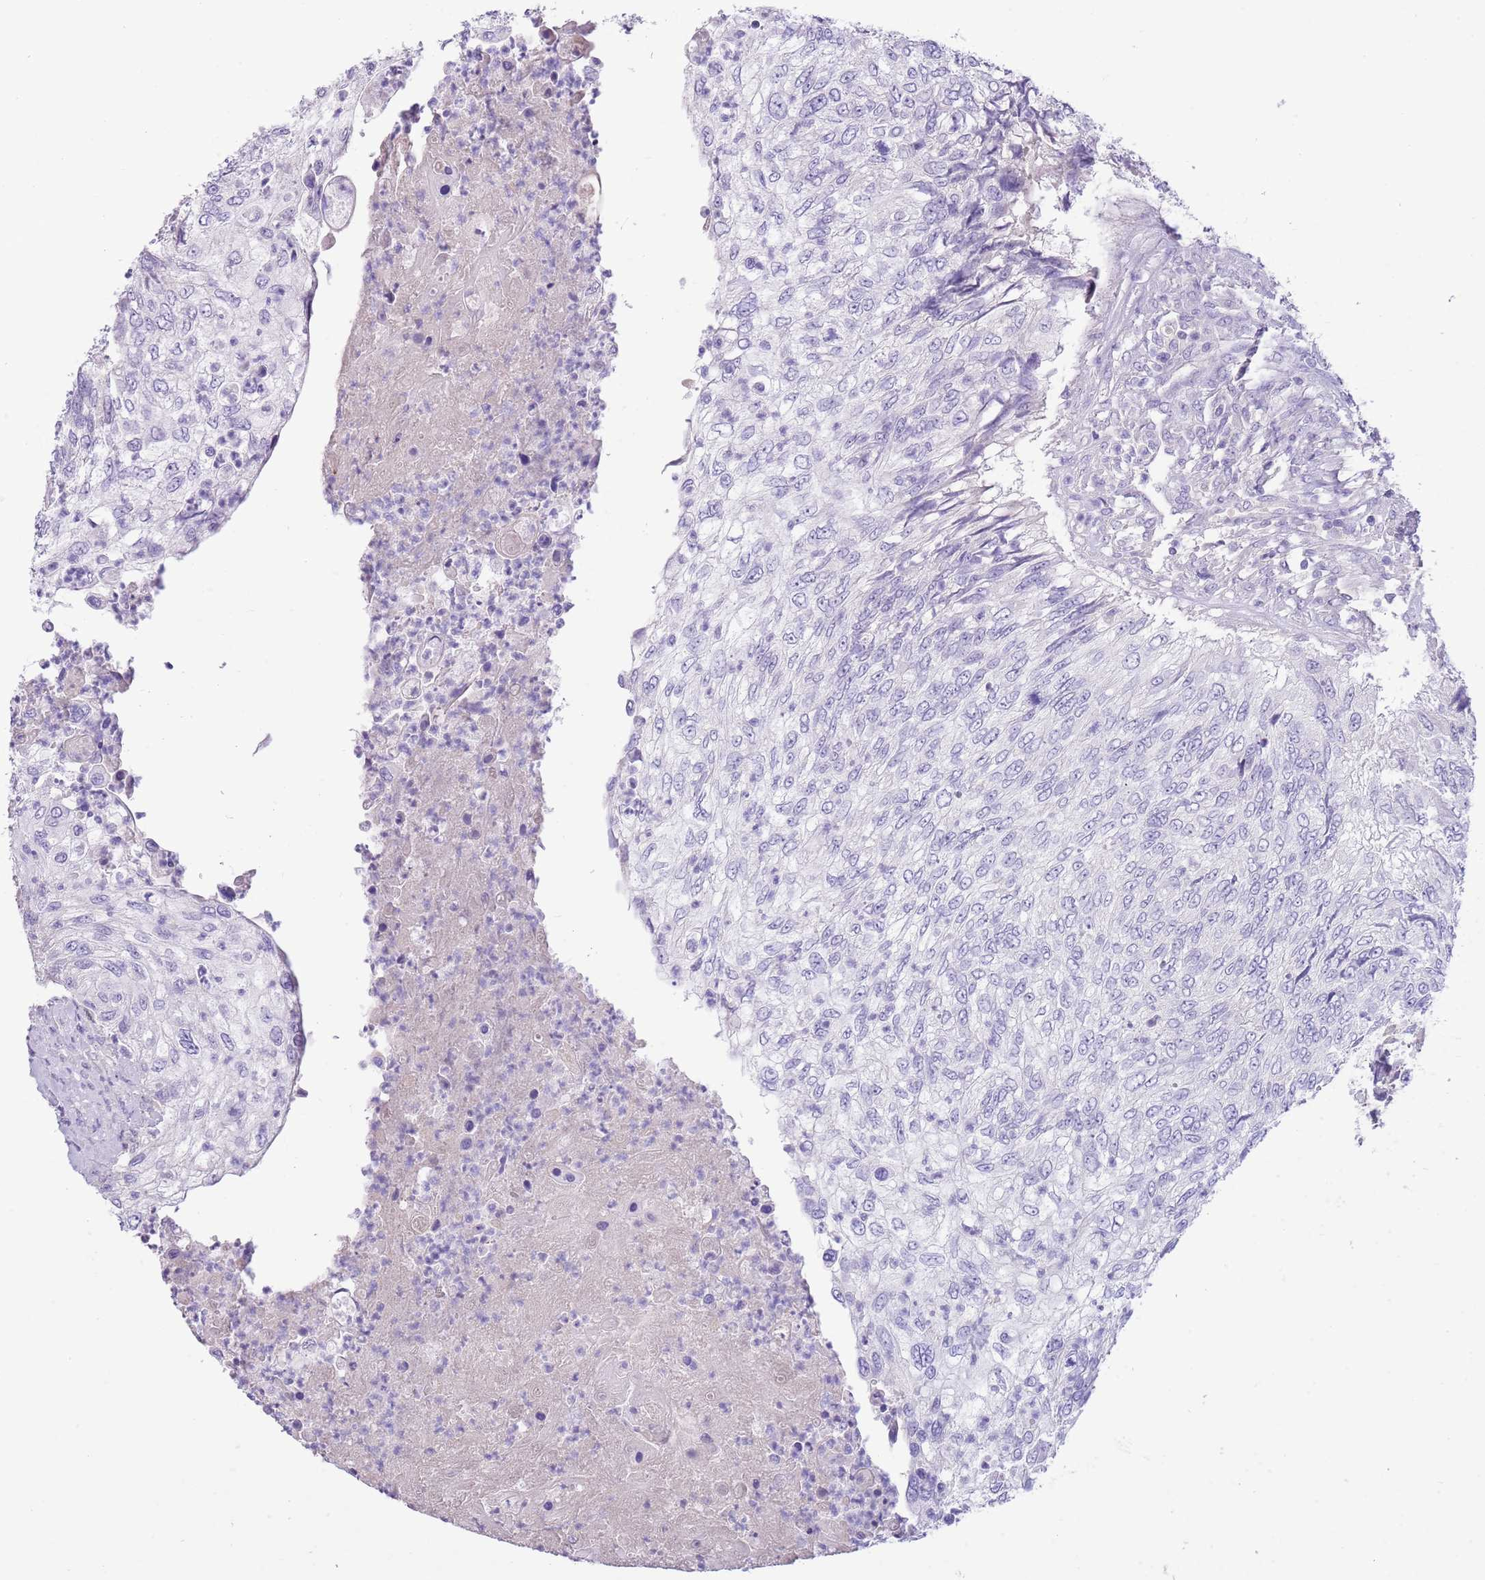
{"staining": {"intensity": "negative", "quantity": "none", "location": "none"}, "tissue": "urothelial cancer", "cell_type": "Tumor cells", "image_type": "cancer", "snomed": [{"axis": "morphology", "description": "Urothelial carcinoma, High grade"}, {"axis": "topography", "description": "Urinary bladder"}], "caption": "High magnification brightfield microscopy of urothelial carcinoma (high-grade) stained with DAB (brown) and counterstained with hematoxylin (blue): tumor cells show no significant expression.", "gene": "TOX2", "patient": {"sex": "female", "age": 60}}